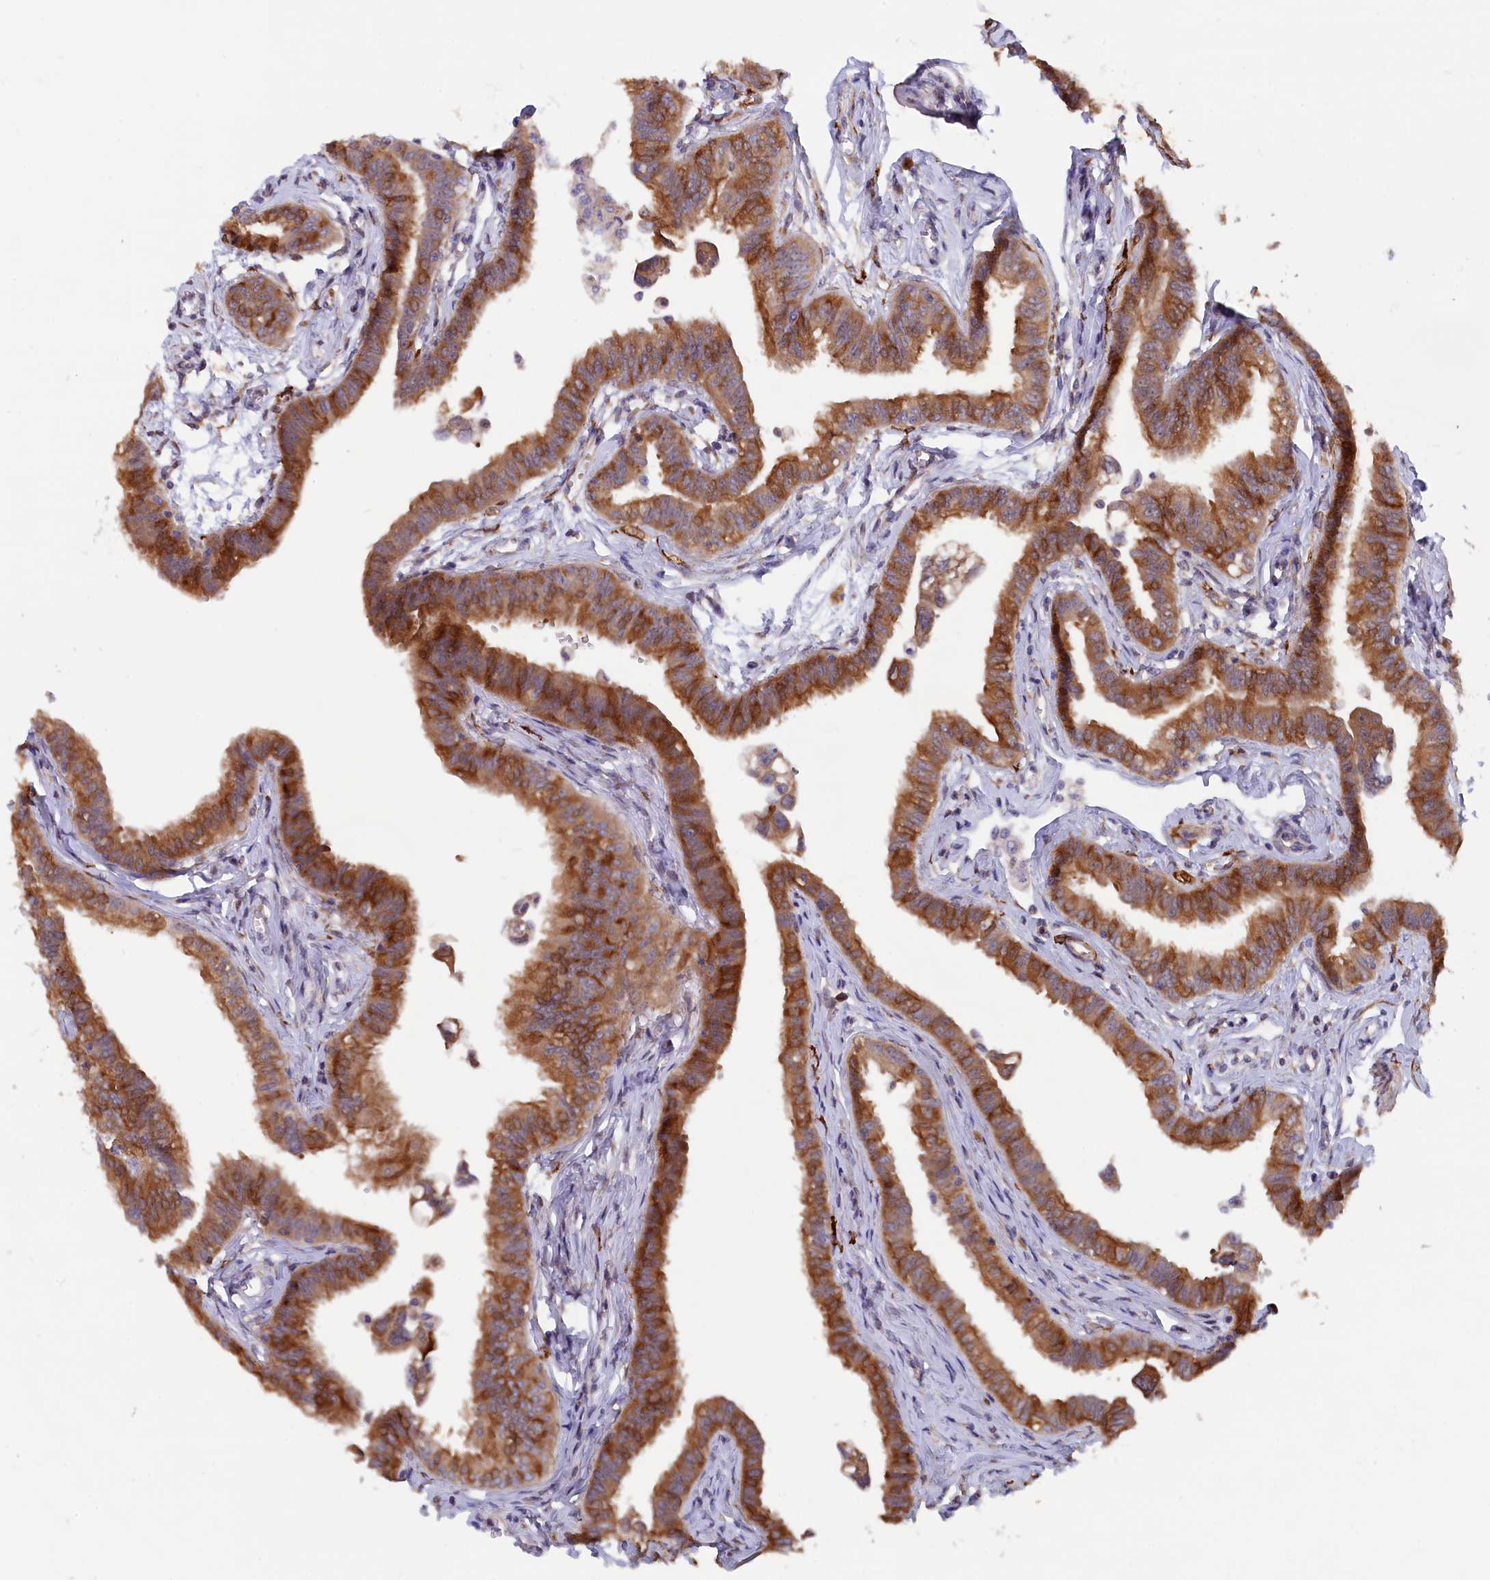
{"staining": {"intensity": "strong", "quantity": "25%-75%", "location": "cytoplasmic/membranous"}, "tissue": "fallopian tube", "cell_type": "Glandular cells", "image_type": "normal", "snomed": [{"axis": "morphology", "description": "Normal tissue, NOS"}, {"axis": "morphology", "description": "Carcinoma, NOS"}, {"axis": "topography", "description": "Fallopian tube"}, {"axis": "topography", "description": "Ovary"}], "caption": "Fallopian tube stained for a protein (brown) demonstrates strong cytoplasmic/membranous positive positivity in approximately 25%-75% of glandular cells.", "gene": "JPT2", "patient": {"sex": "female", "age": 59}}